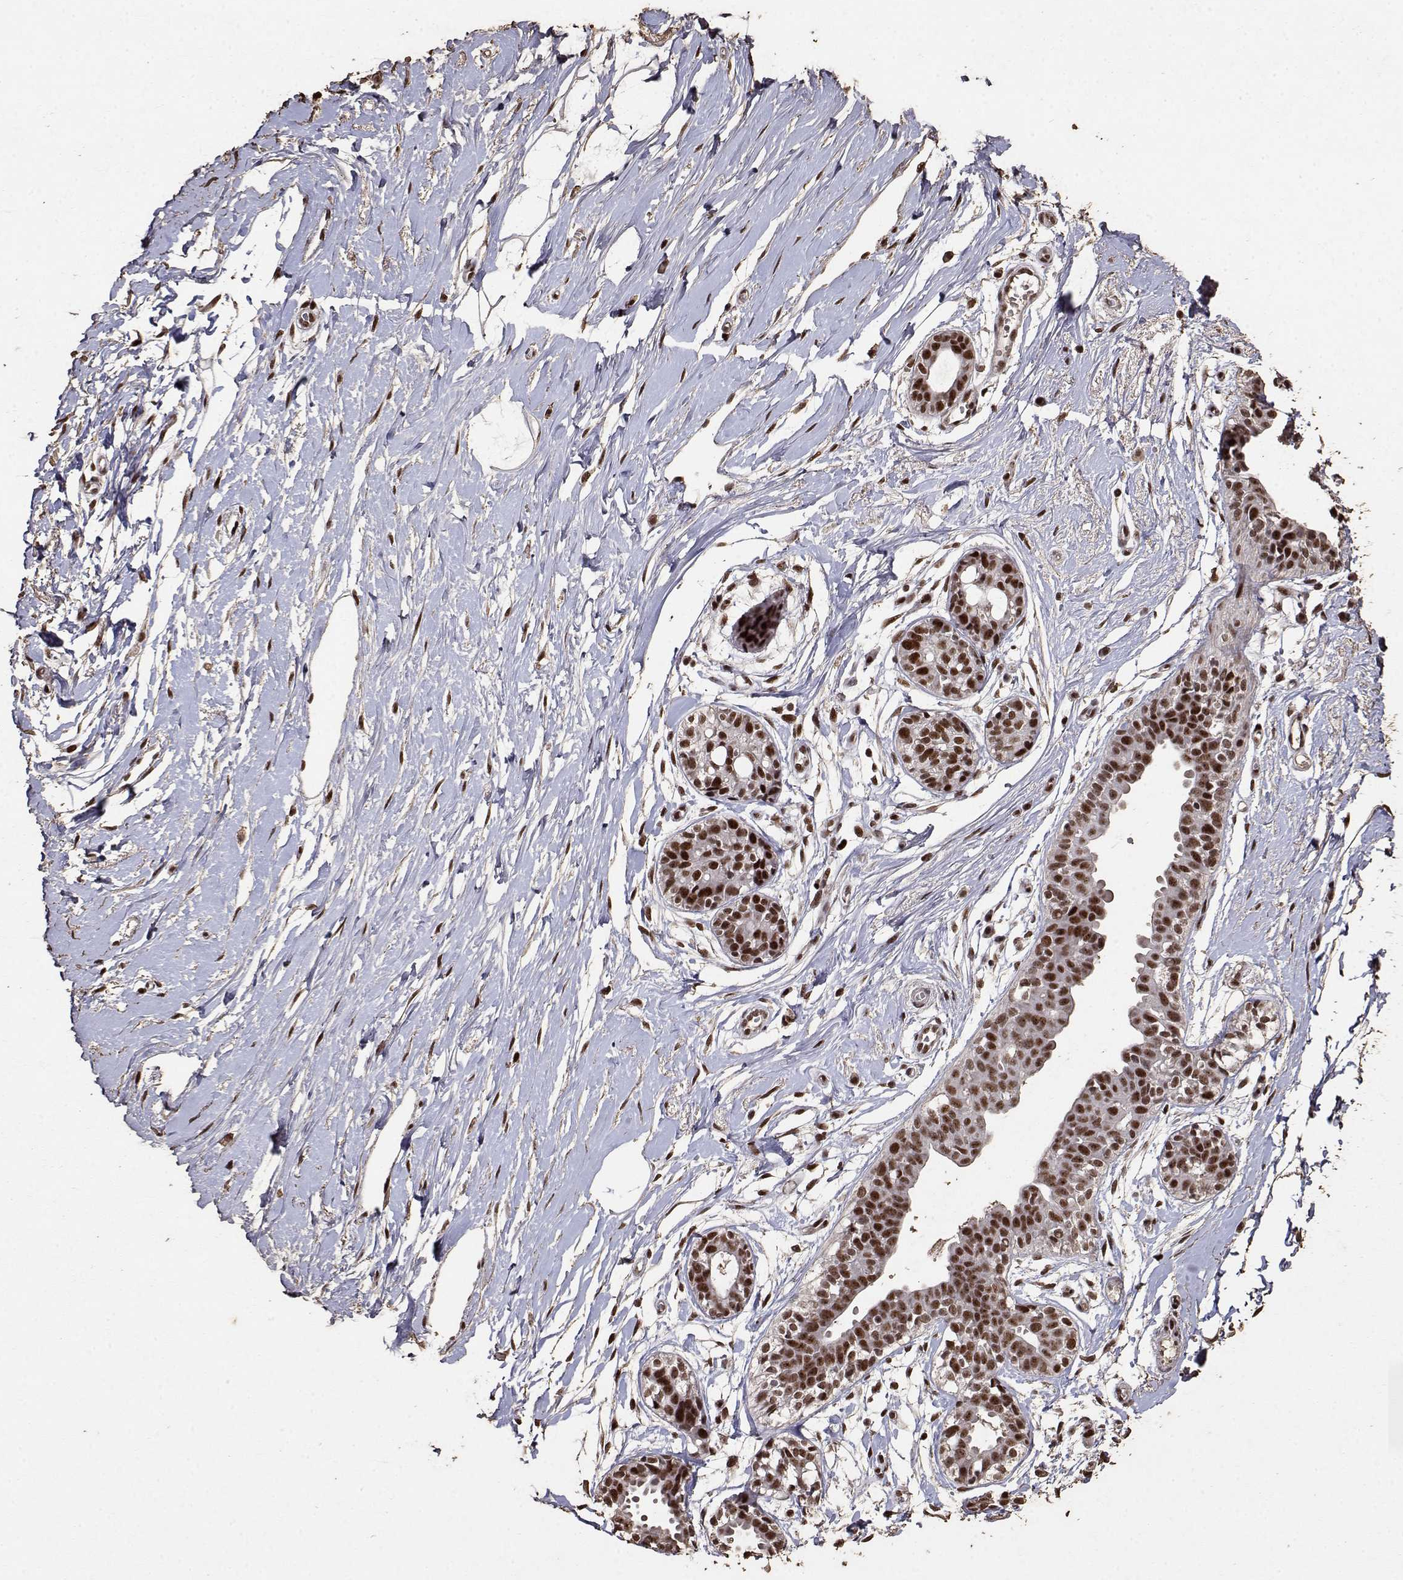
{"staining": {"intensity": "strong", "quantity": ">75%", "location": "nuclear"}, "tissue": "breast", "cell_type": "Adipocytes", "image_type": "normal", "snomed": [{"axis": "morphology", "description": "Normal tissue, NOS"}, {"axis": "topography", "description": "Breast"}], "caption": "Protein positivity by immunohistochemistry (IHC) displays strong nuclear expression in approximately >75% of adipocytes in unremarkable breast.", "gene": "TOE1", "patient": {"sex": "female", "age": 49}}